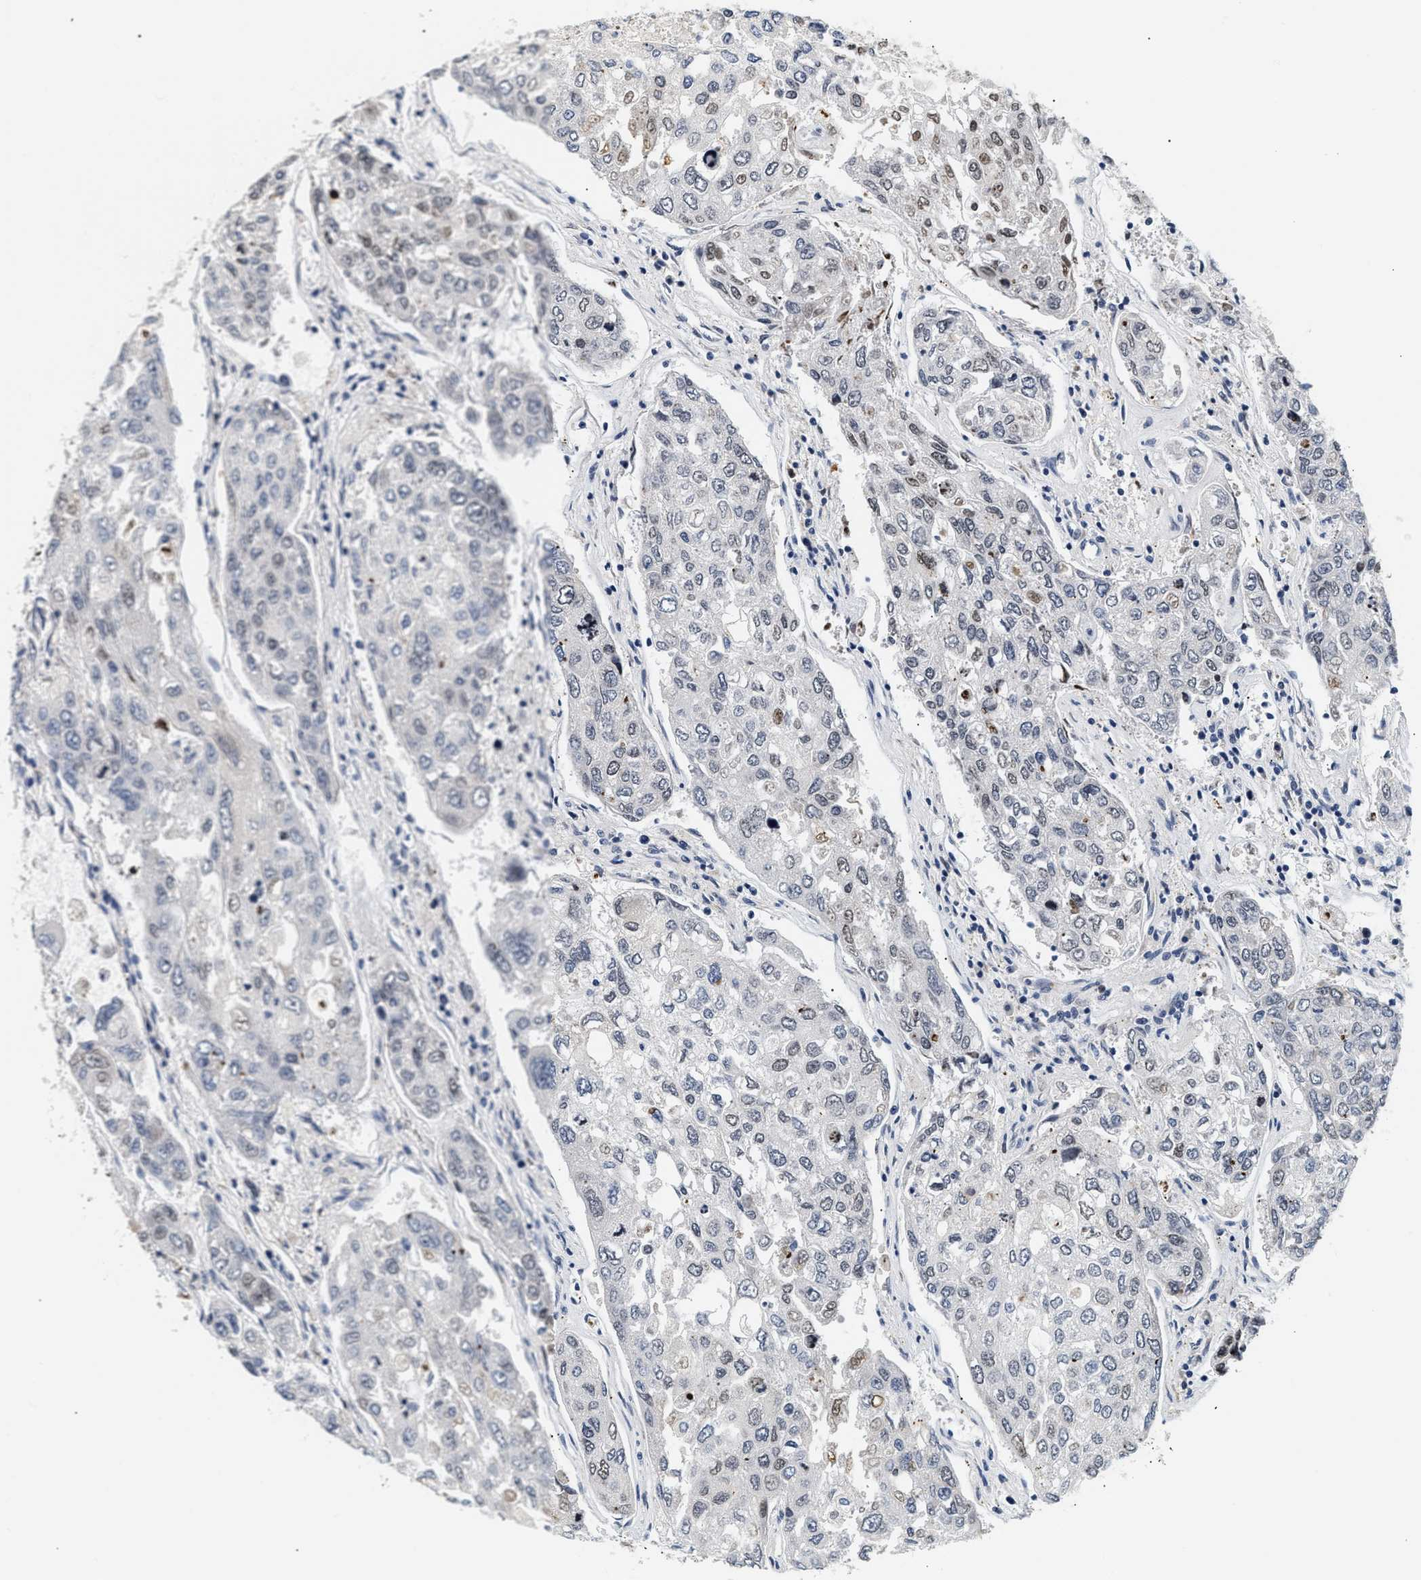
{"staining": {"intensity": "weak", "quantity": "25%-75%", "location": "nuclear"}, "tissue": "urothelial cancer", "cell_type": "Tumor cells", "image_type": "cancer", "snomed": [{"axis": "morphology", "description": "Urothelial carcinoma, High grade"}, {"axis": "topography", "description": "Lymph node"}, {"axis": "topography", "description": "Urinary bladder"}], "caption": "Tumor cells exhibit weak nuclear positivity in approximately 25%-75% of cells in urothelial cancer.", "gene": "THOC1", "patient": {"sex": "male", "age": 51}}